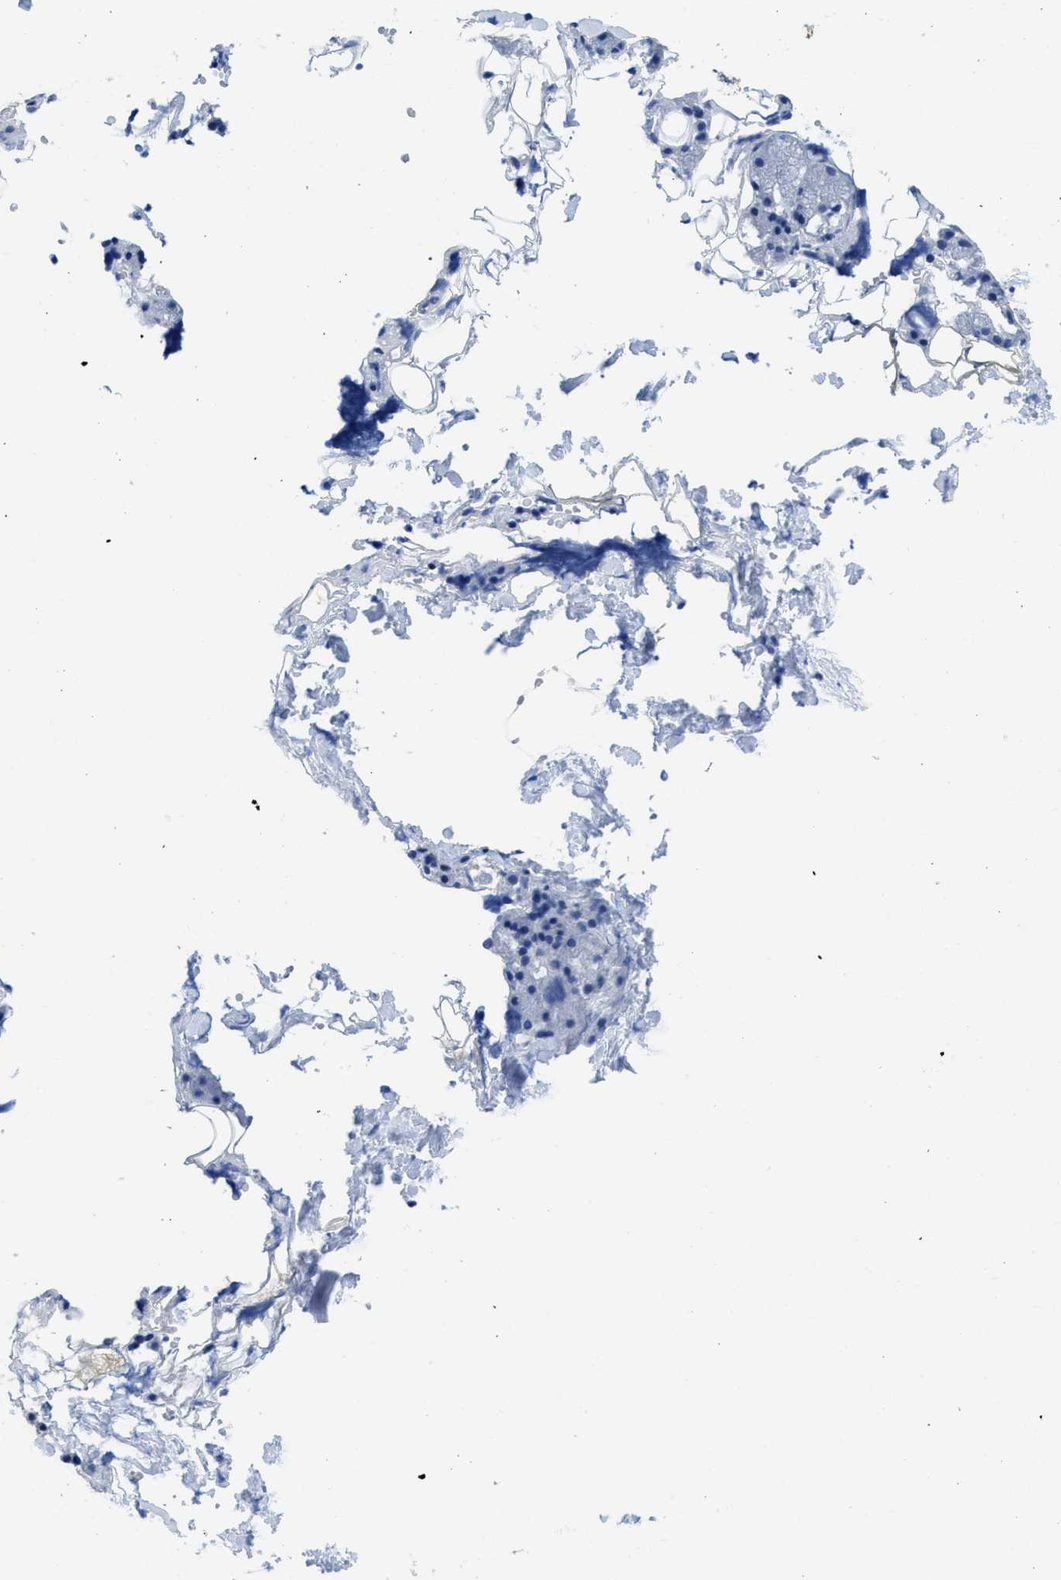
{"staining": {"intensity": "negative", "quantity": "none", "location": "none"}, "tissue": "salivary gland", "cell_type": "Glandular cells", "image_type": "normal", "snomed": [{"axis": "morphology", "description": "Normal tissue, NOS"}, {"axis": "topography", "description": "Salivary gland"}], "caption": "Glandular cells show no significant positivity in normal salivary gland. (Stains: DAB immunohistochemistry with hematoxylin counter stain, Microscopy: brightfield microscopy at high magnification).", "gene": "CA9", "patient": {"sex": "male", "age": 62}}